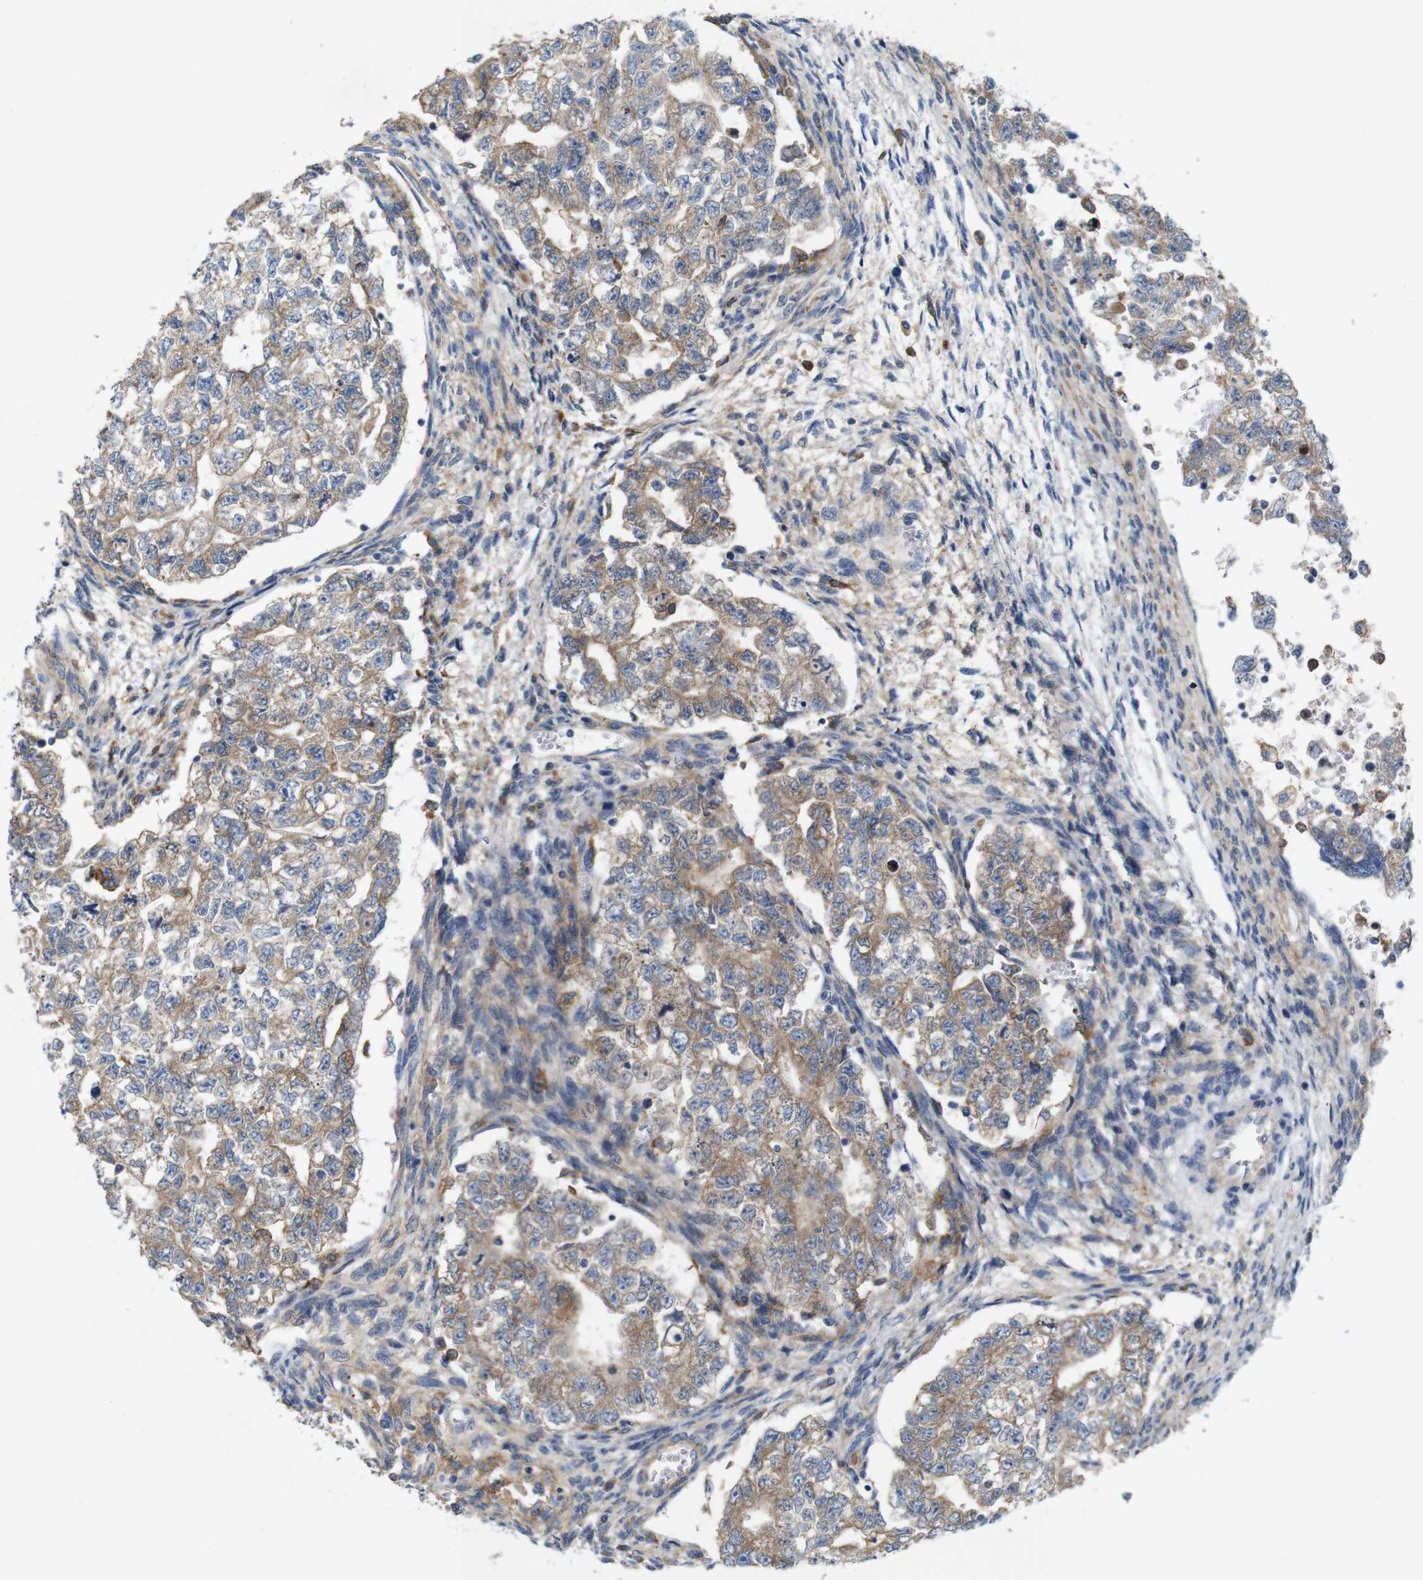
{"staining": {"intensity": "moderate", "quantity": ">75%", "location": "cytoplasmic/membranous"}, "tissue": "testis cancer", "cell_type": "Tumor cells", "image_type": "cancer", "snomed": [{"axis": "morphology", "description": "Seminoma, NOS"}, {"axis": "morphology", "description": "Carcinoma, Embryonal, NOS"}, {"axis": "topography", "description": "Testis"}], "caption": "Immunohistochemistry (IHC) photomicrograph of neoplastic tissue: human testis embryonal carcinoma stained using immunohistochemistry exhibits medium levels of moderate protein expression localized specifically in the cytoplasmic/membranous of tumor cells, appearing as a cytoplasmic/membranous brown color.", "gene": "SIGLEC8", "patient": {"sex": "male", "age": 38}}